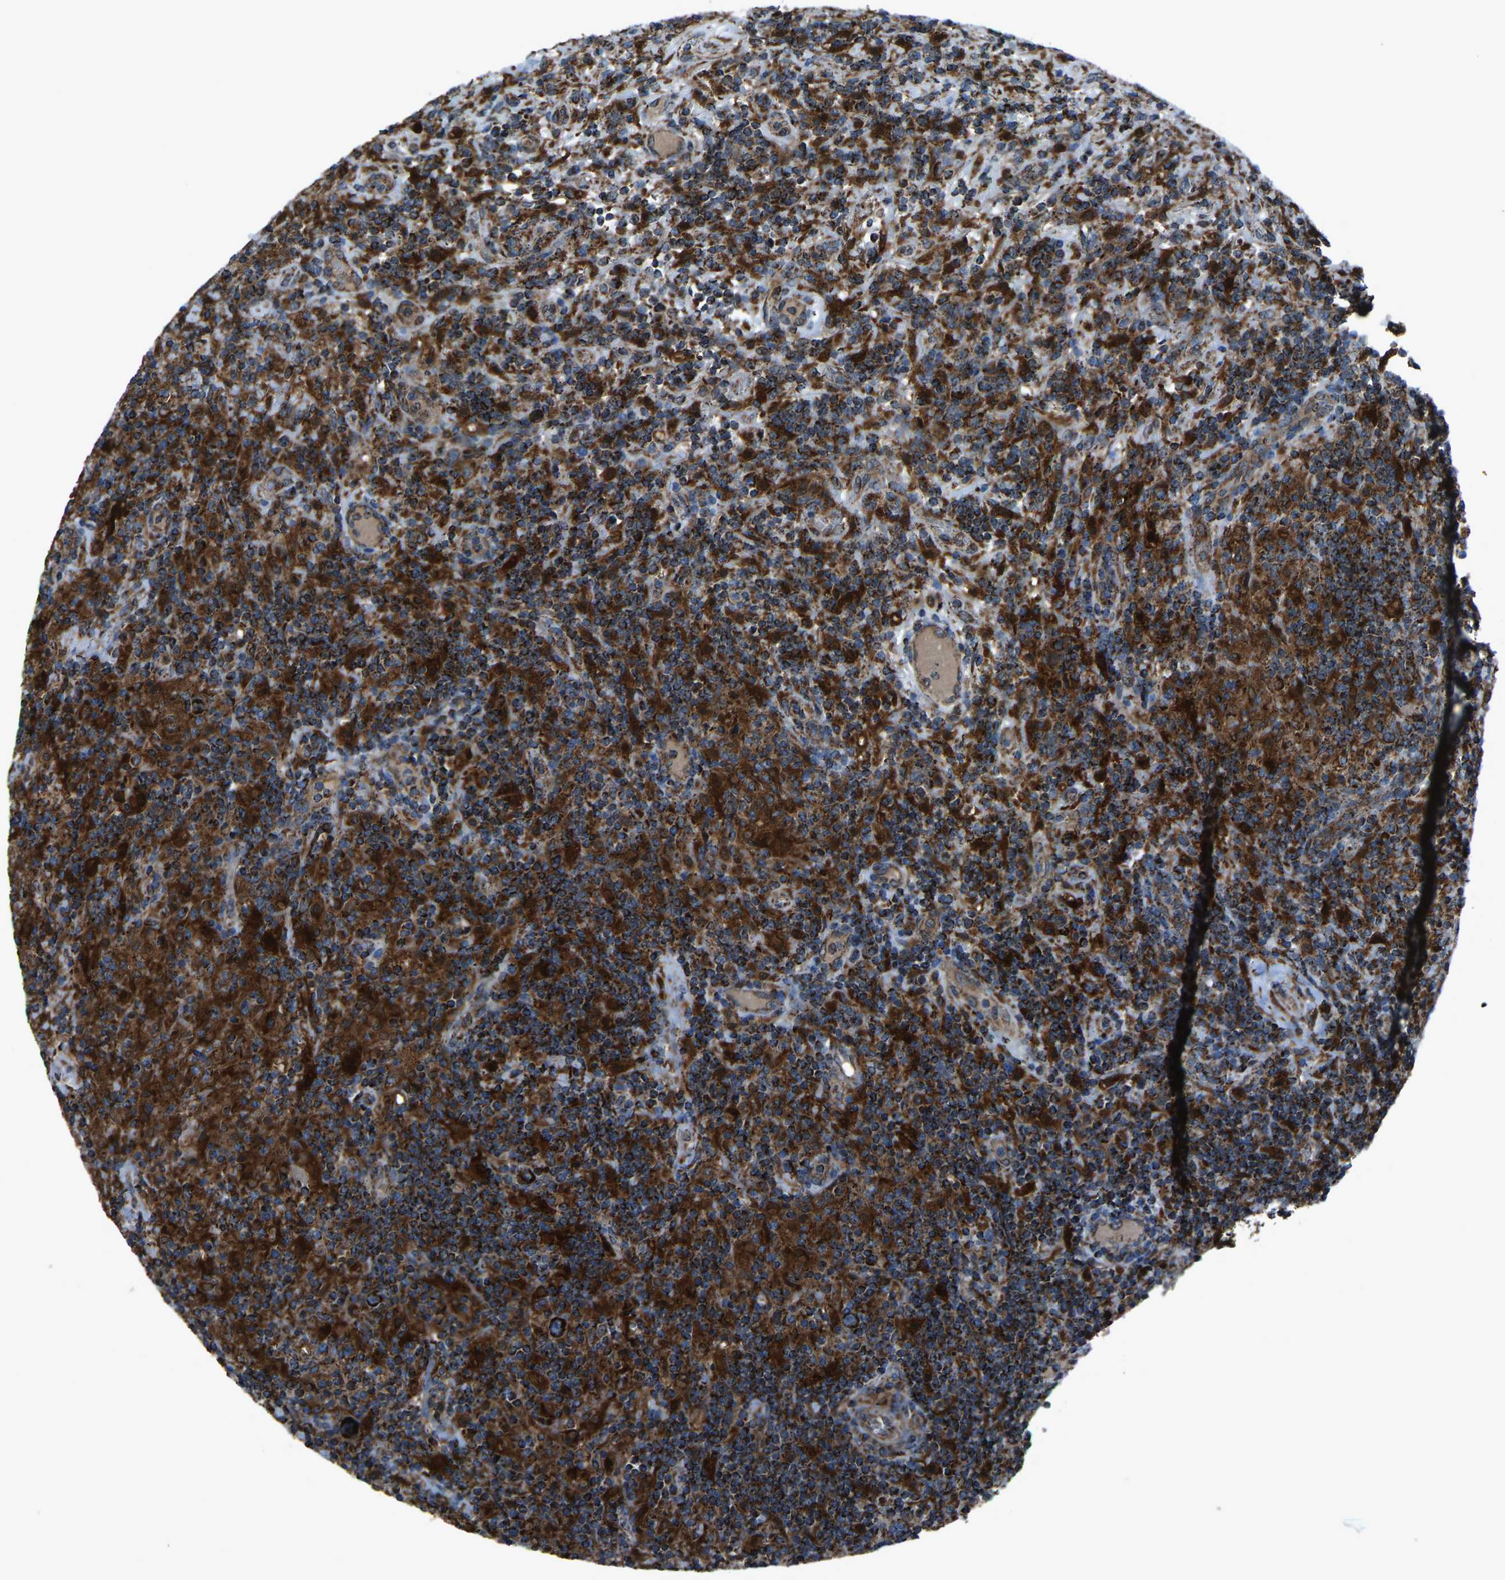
{"staining": {"intensity": "strong", "quantity": ">75%", "location": "cytoplasmic/membranous"}, "tissue": "lymphoma", "cell_type": "Tumor cells", "image_type": "cancer", "snomed": [{"axis": "morphology", "description": "Hodgkin's disease, NOS"}, {"axis": "topography", "description": "Lymph node"}], "caption": "A photomicrograph of human Hodgkin's disease stained for a protein reveals strong cytoplasmic/membranous brown staining in tumor cells.", "gene": "AKR1A1", "patient": {"sex": "male", "age": 70}}